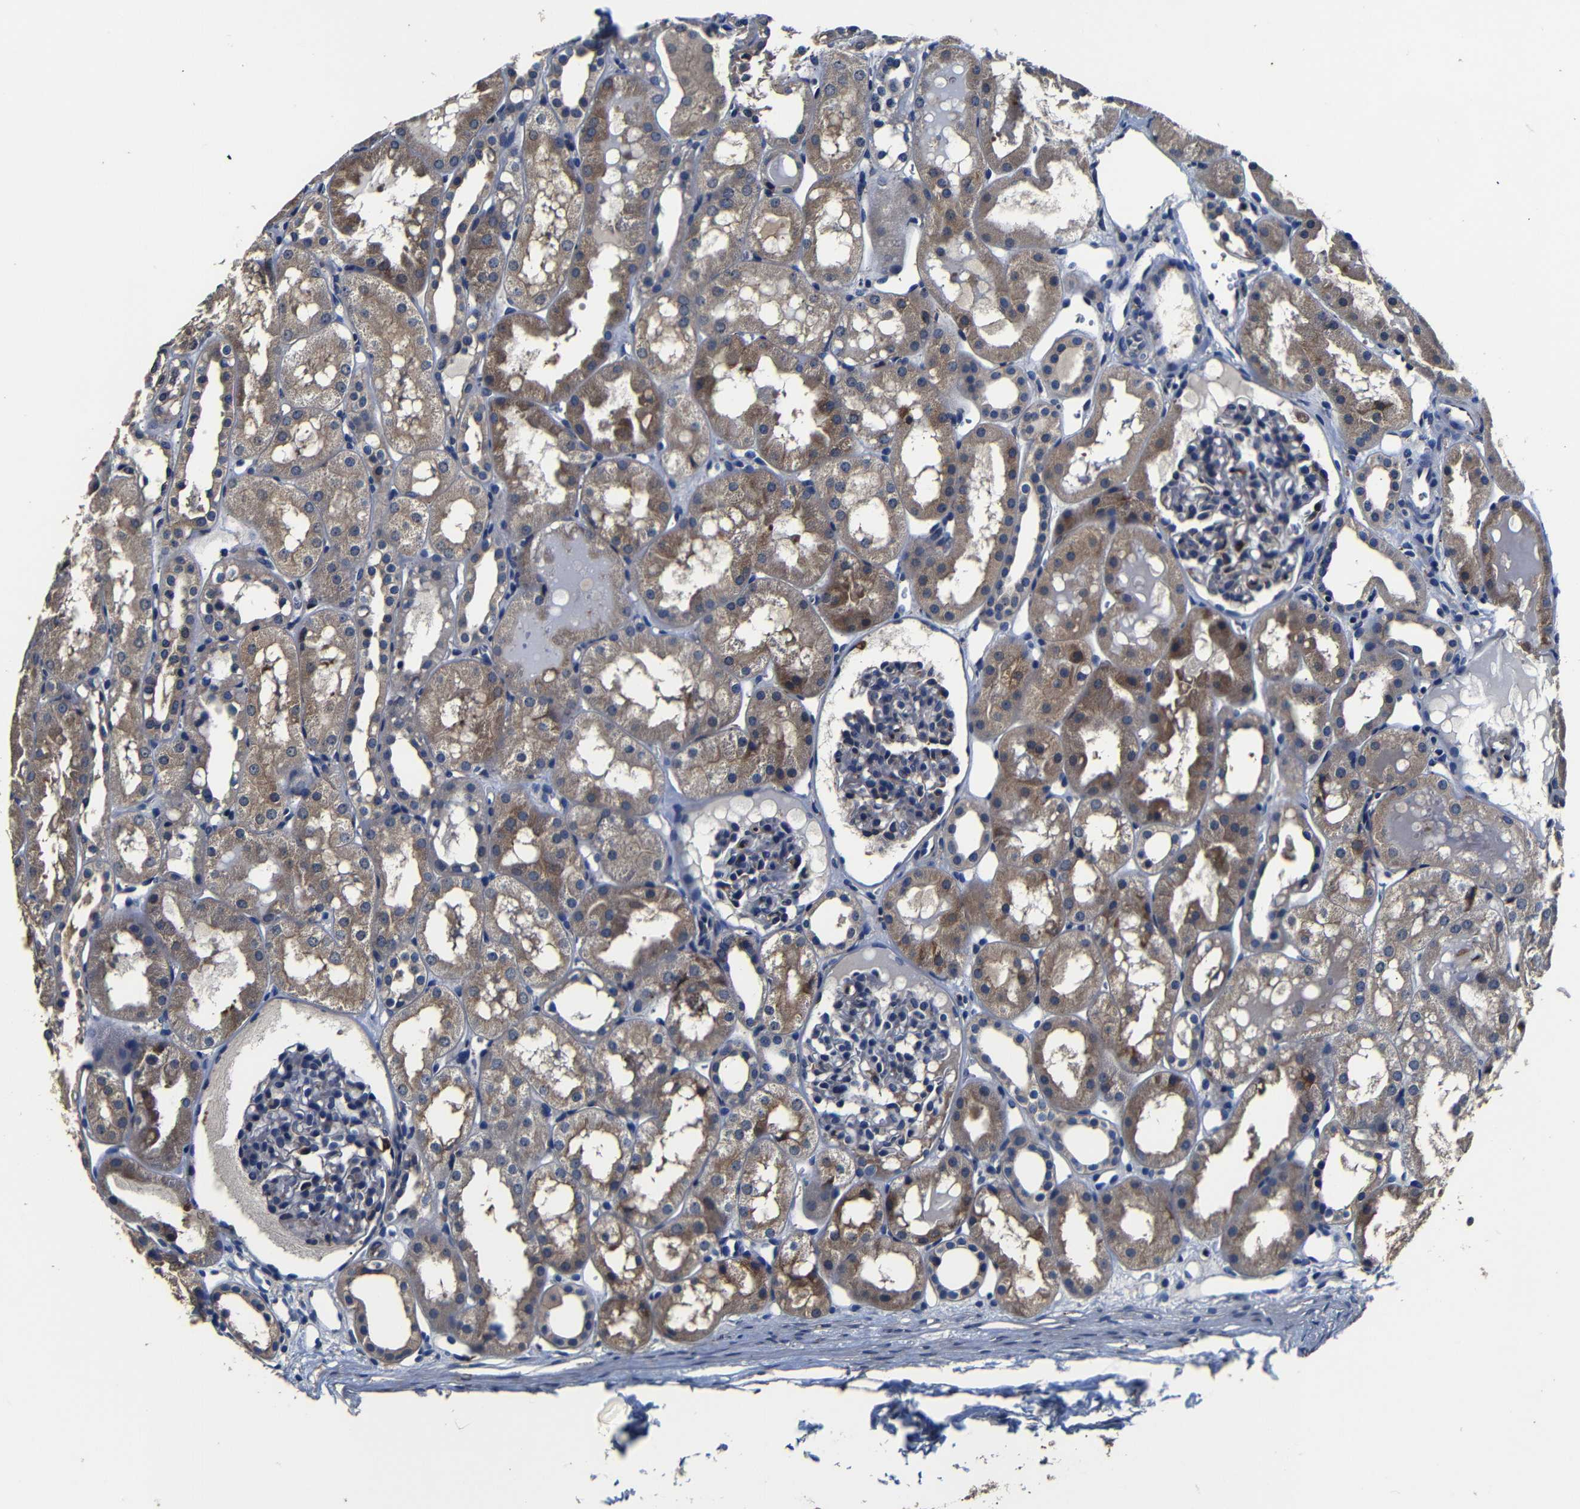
{"staining": {"intensity": "moderate", "quantity": "<25%", "location": "cytoplasmic/membranous"}, "tissue": "kidney", "cell_type": "Cells in glomeruli", "image_type": "normal", "snomed": [{"axis": "morphology", "description": "Normal tissue, NOS"}, {"axis": "topography", "description": "Kidney"}, {"axis": "topography", "description": "Urinary bladder"}], "caption": "Kidney stained with DAB immunohistochemistry (IHC) exhibits low levels of moderate cytoplasmic/membranous positivity in approximately <25% of cells in glomeruli.", "gene": "SCN9A", "patient": {"sex": "male", "age": 16}}